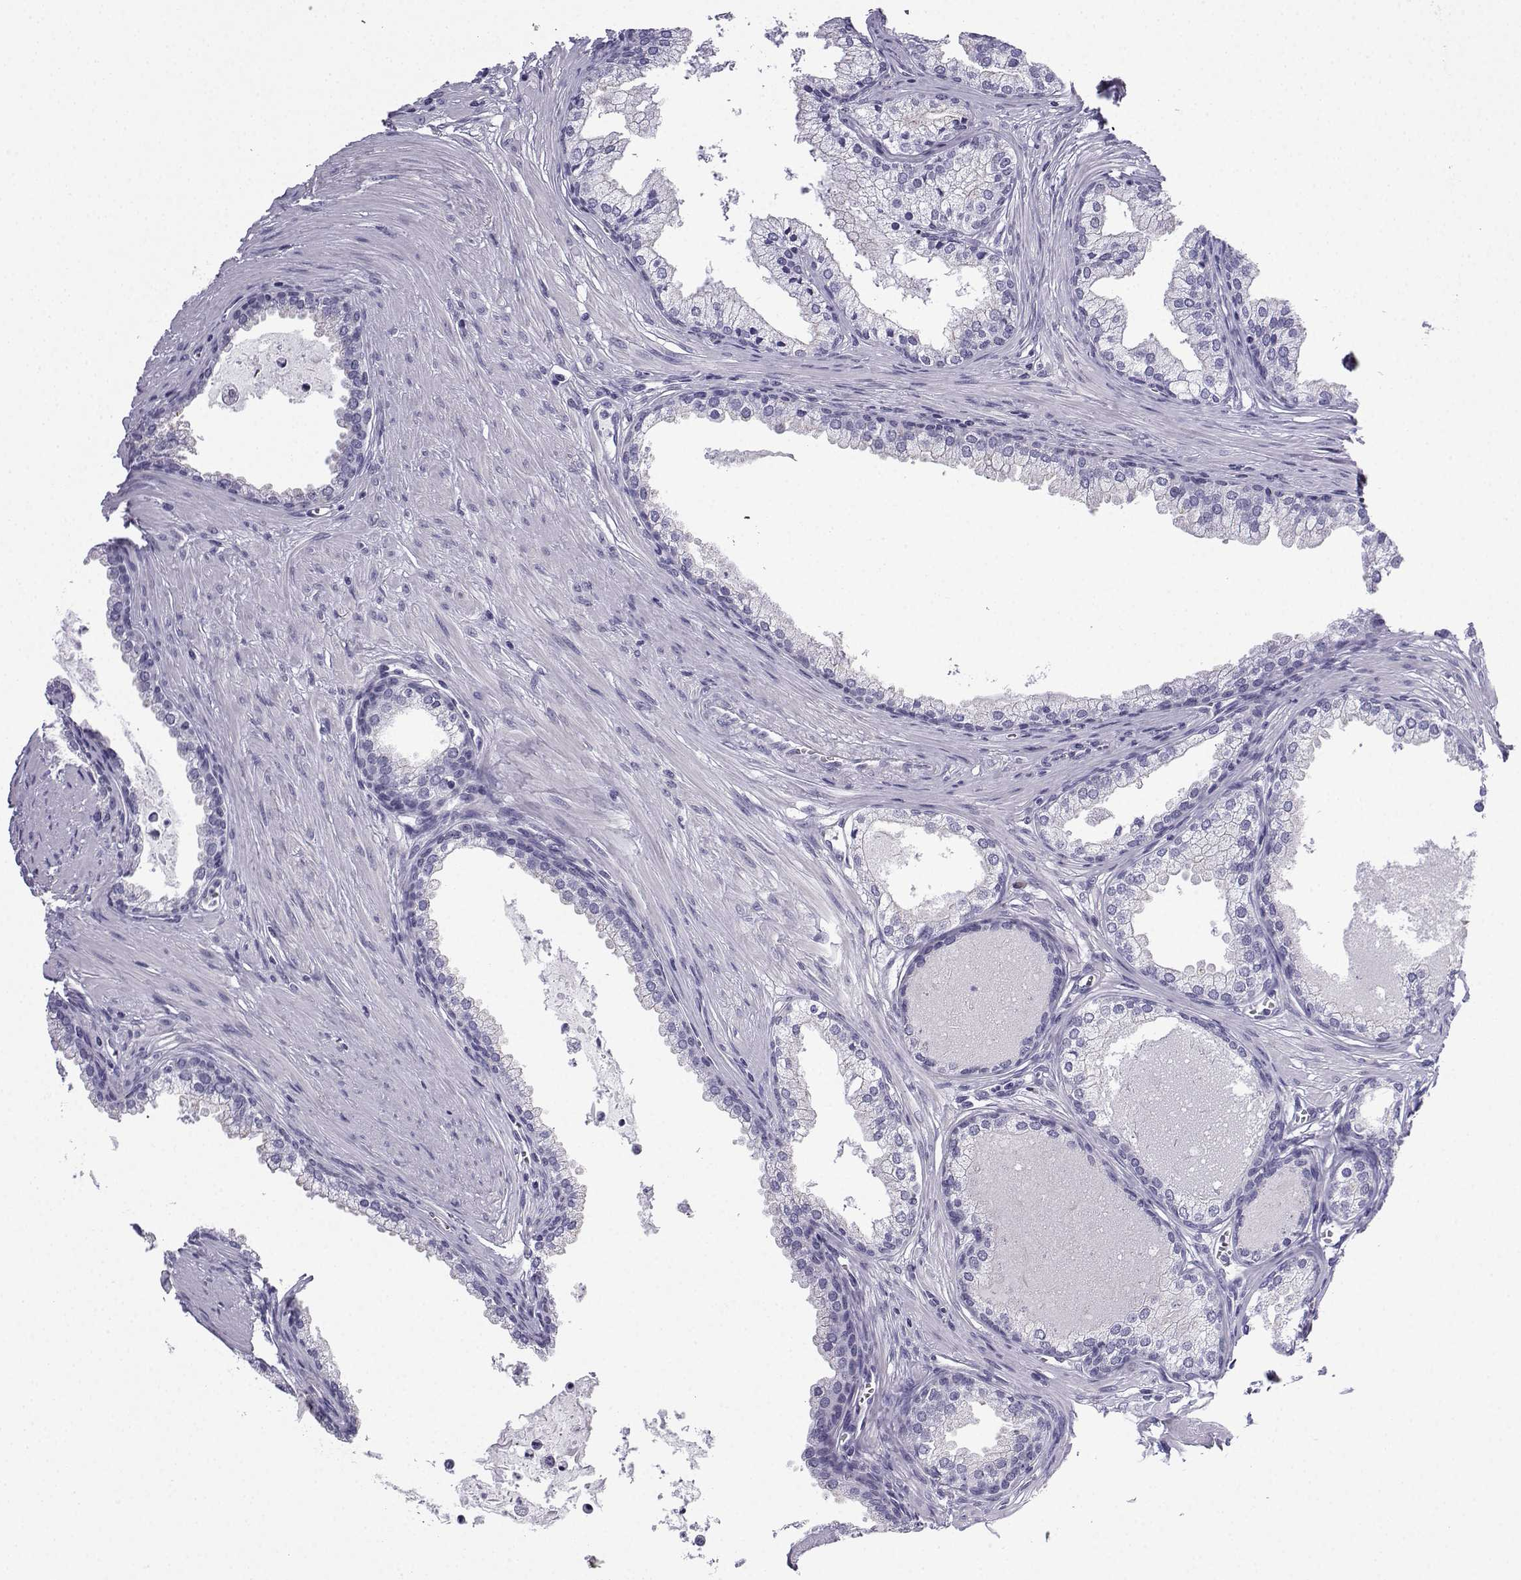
{"staining": {"intensity": "negative", "quantity": "none", "location": "none"}, "tissue": "prostate cancer", "cell_type": "Tumor cells", "image_type": "cancer", "snomed": [{"axis": "morphology", "description": "Adenocarcinoma, NOS"}, {"axis": "topography", "description": "Prostate"}], "caption": "Prostate adenocarcinoma was stained to show a protein in brown. There is no significant expression in tumor cells.", "gene": "ACRBP", "patient": {"sex": "male", "age": 66}}